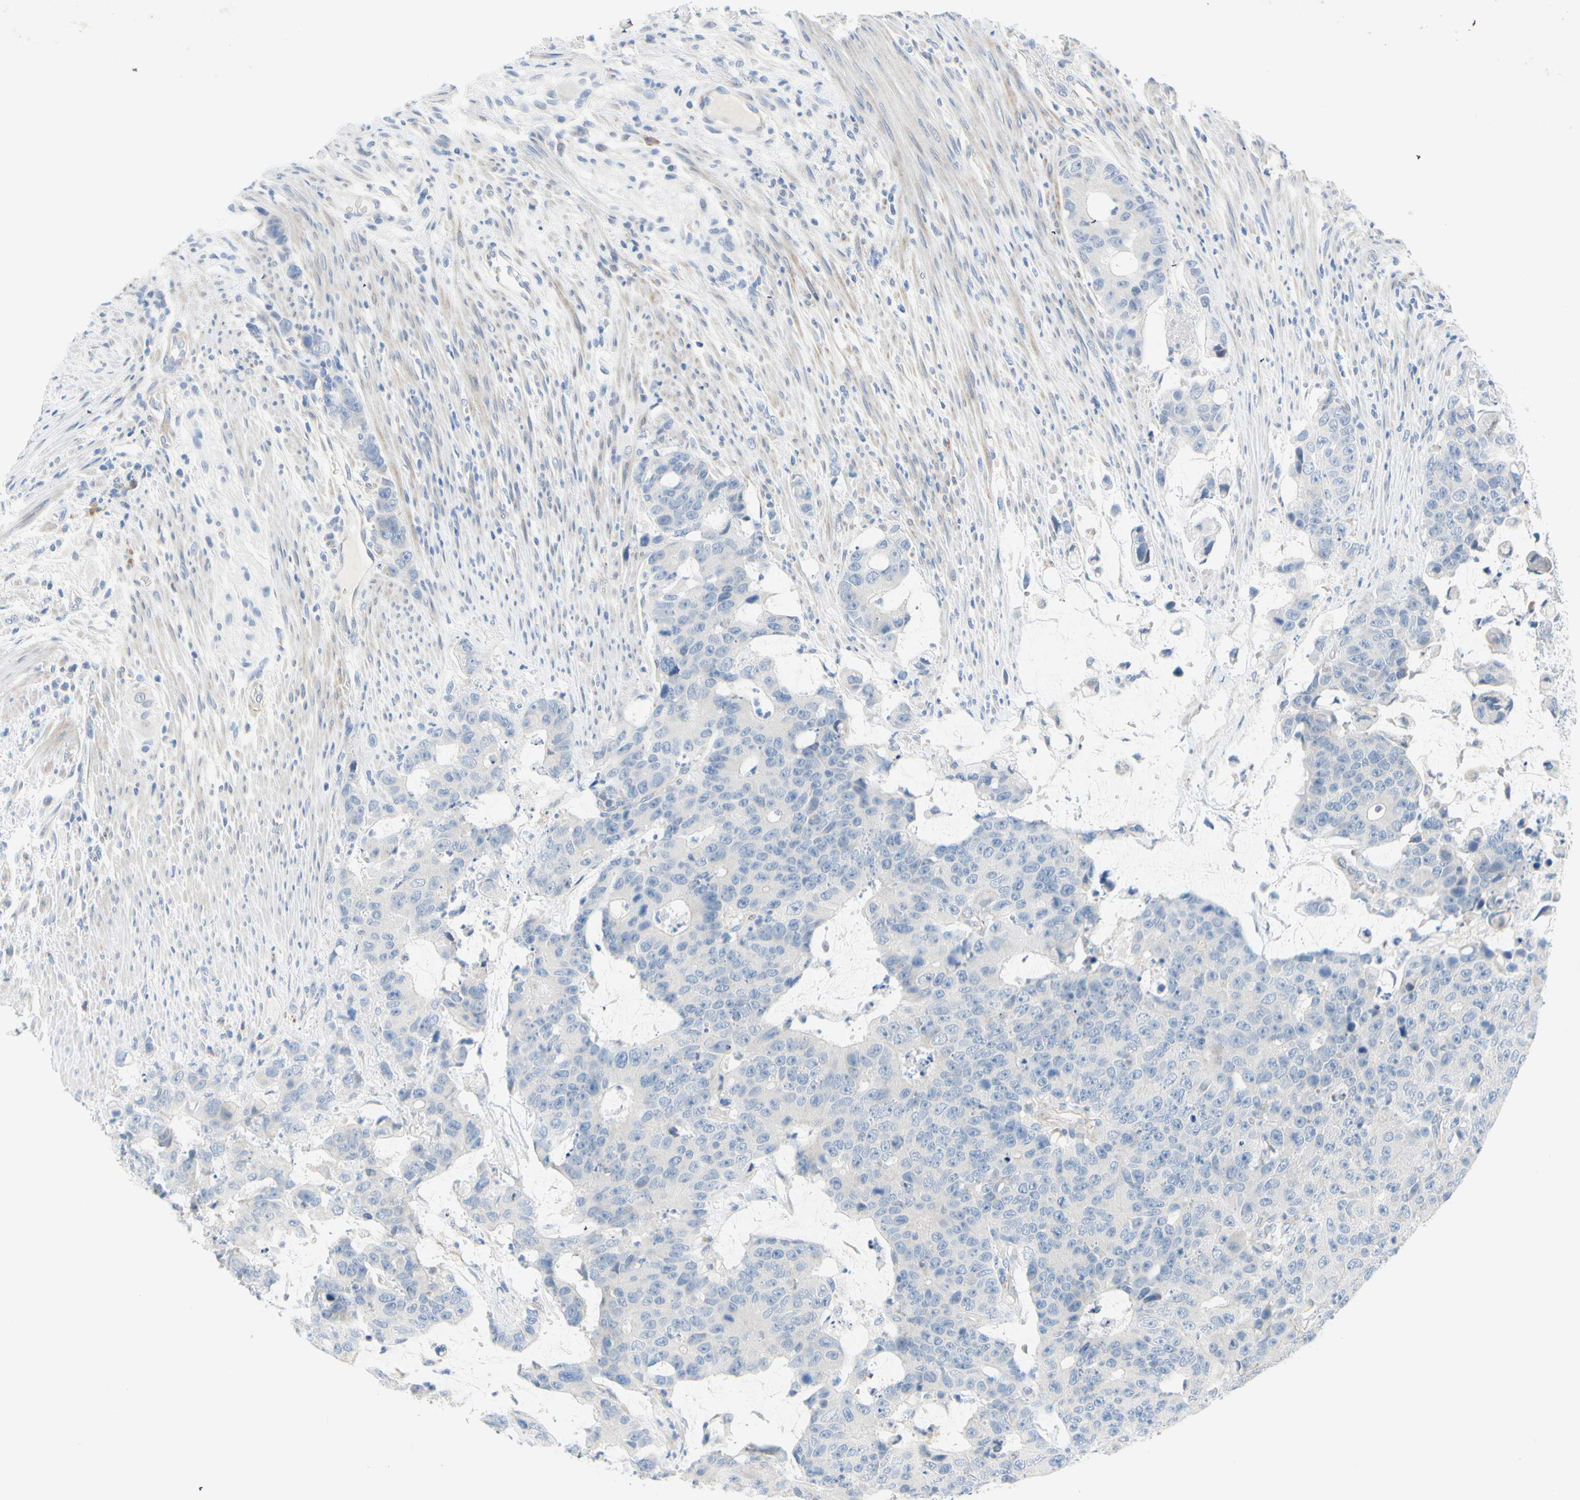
{"staining": {"intensity": "negative", "quantity": "none", "location": "none"}, "tissue": "colorectal cancer", "cell_type": "Tumor cells", "image_type": "cancer", "snomed": [{"axis": "morphology", "description": "Adenocarcinoma, NOS"}, {"axis": "topography", "description": "Colon"}], "caption": "Immunohistochemistry image of colorectal cancer stained for a protein (brown), which displays no expression in tumor cells.", "gene": "FCER2", "patient": {"sex": "female", "age": 86}}